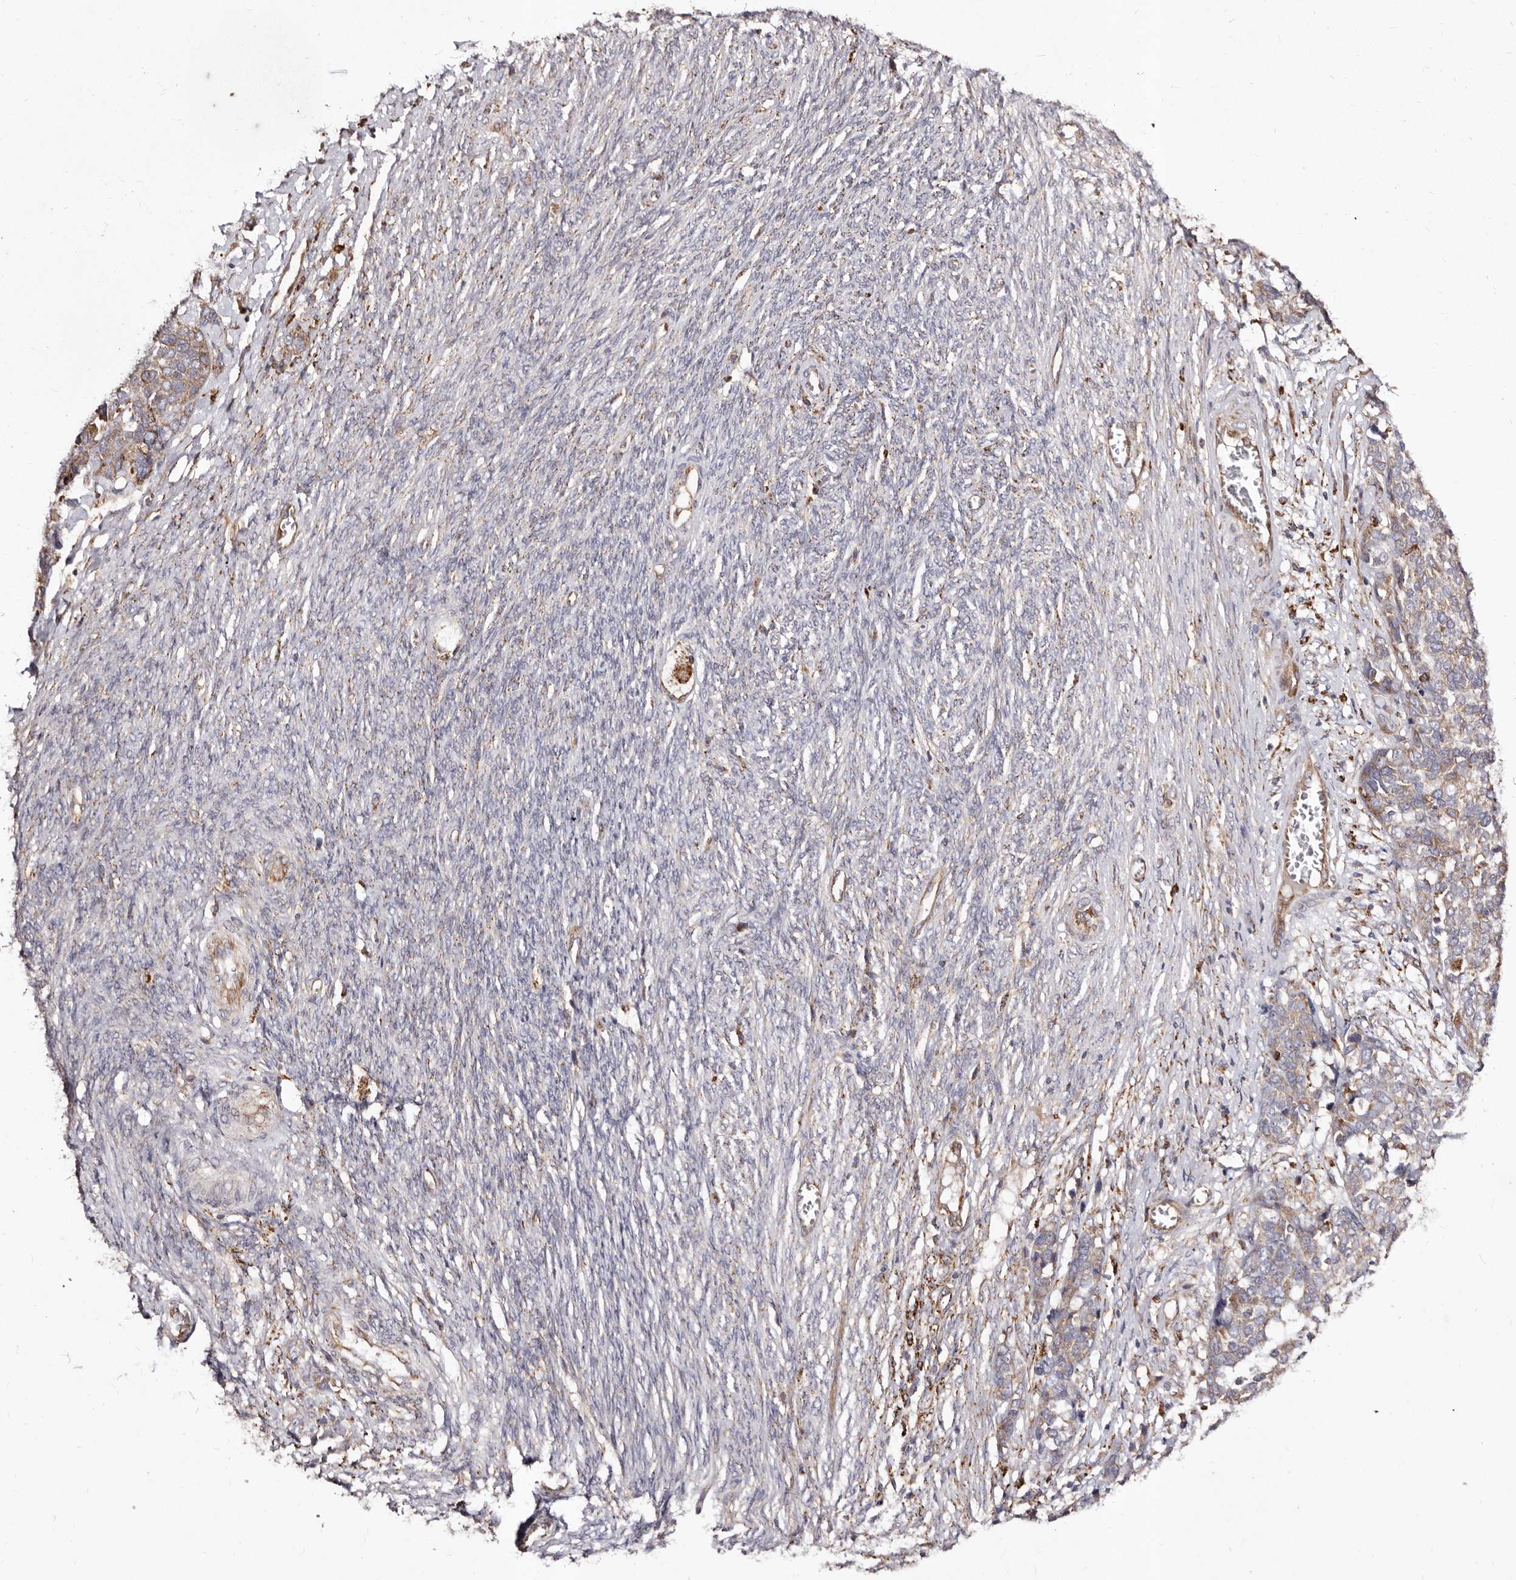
{"staining": {"intensity": "weak", "quantity": ">75%", "location": "cytoplasmic/membranous"}, "tissue": "ovarian cancer", "cell_type": "Tumor cells", "image_type": "cancer", "snomed": [{"axis": "morphology", "description": "Cystadenocarcinoma, serous, NOS"}, {"axis": "topography", "description": "Ovary"}], "caption": "Protein positivity by immunohistochemistry shows weak cytoplasmic/membranous staining in approximately >75% of tumor cells in ovarian cancer.", "gene": "LUZP1", "patient": {"sex": "female", "age": 44}}